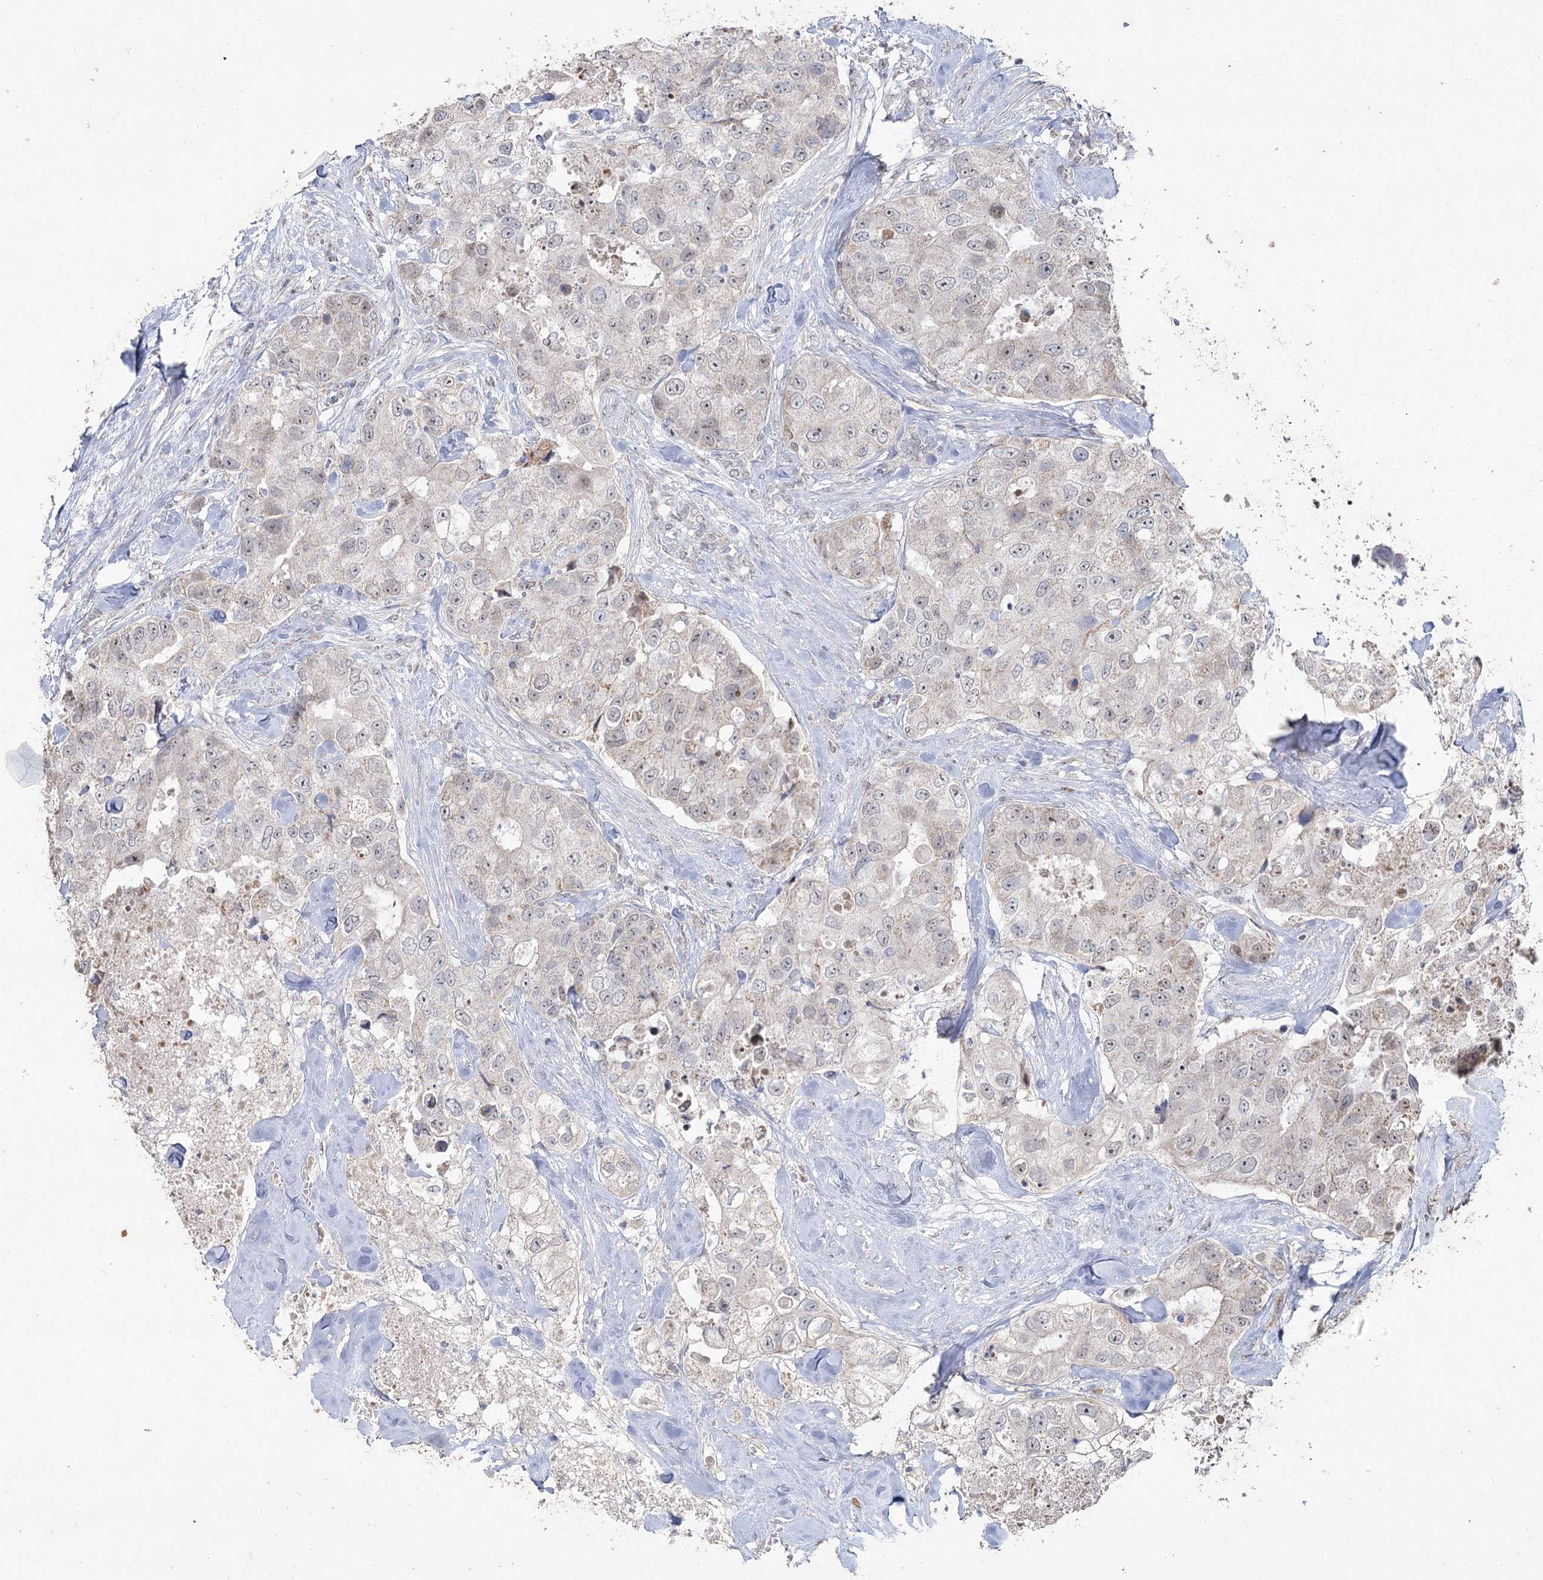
{"staining": {"intensity": "negative", "quantity": "none", "location": "none"}, "tissue": "breast cancer", "cell_type": "Tumor cells", "image_type": "cancer", "snomed": [{"axis": "morphology", "description": "Duct carcinoma"}, {"axis": "topography", "description": "Breast"}], "caption": "Image shows no significant protein expression in tumor cells of breast cancer (invasive ductal carcinoma). (DAB immunohistochemistry (IHC) visualized using brightfield microscopy, high magnification).", "gene": "RUFY4", "patient": {"sex": "female", "age": 62}}